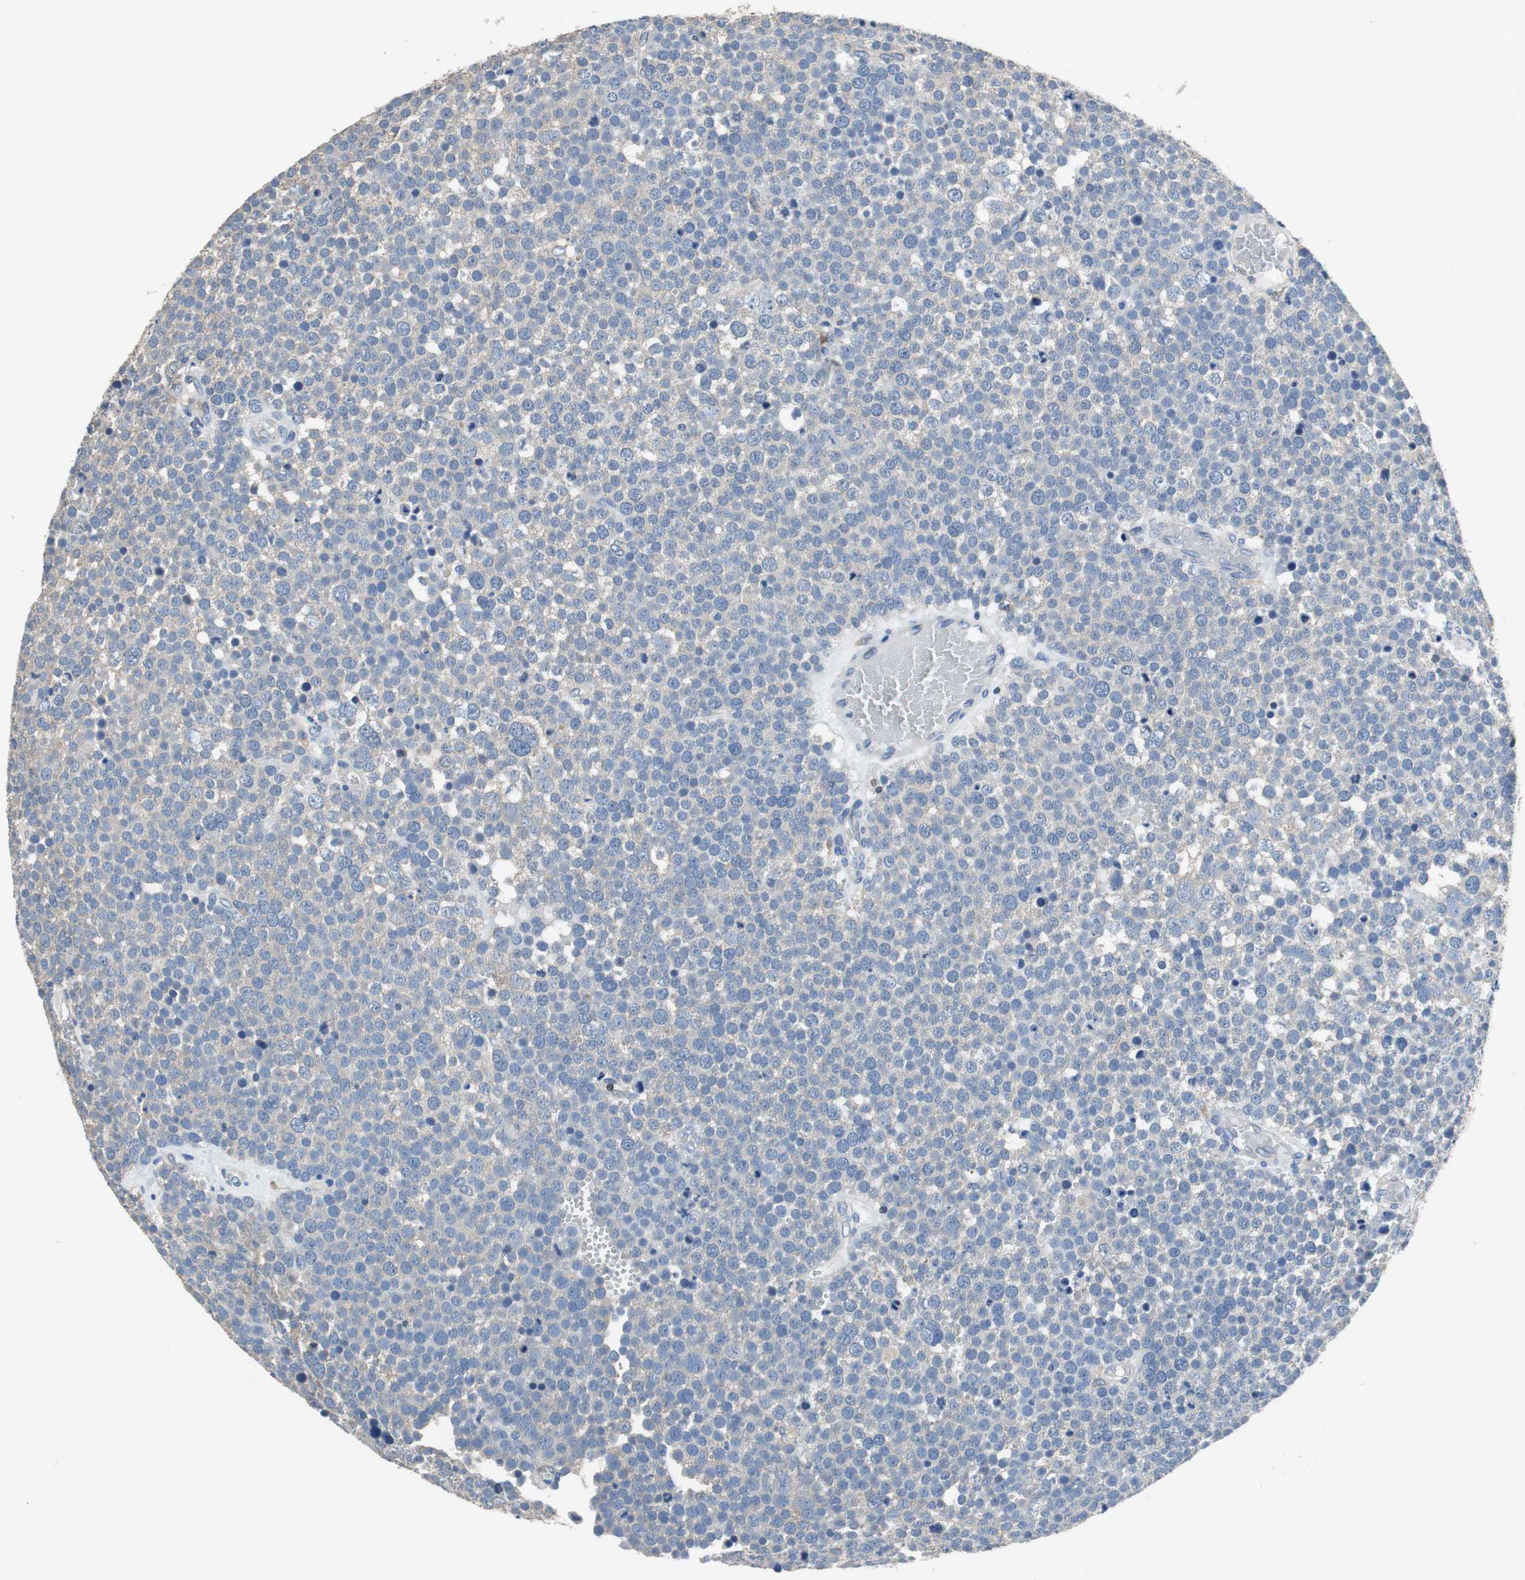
{"staining": {"intensity": "negative", "quantity": "none", "location": "none"}, "tissue": "testis cancer", "cell_type": "Tumor cells", "image_type": "cancer", "snomed": [{"axis": "morphology", "description": "Seminoma, NOS"}, {"axis": "topography", "description": "Testis"}], "caption": "A high-resolution image shows immunohistochemistry staining of testis cancer (seminoma), which demonstrates no significant staining in tumor cells. The staining was performed using DAB (3,3'-diaminobenzidine) to visualize the protein expression in brown, while the nuclei were stained in blue with hematoxylin (Magnification: 20x).", "gene": "PRKCA", "patient": {"sex": "male", "age": 71}}